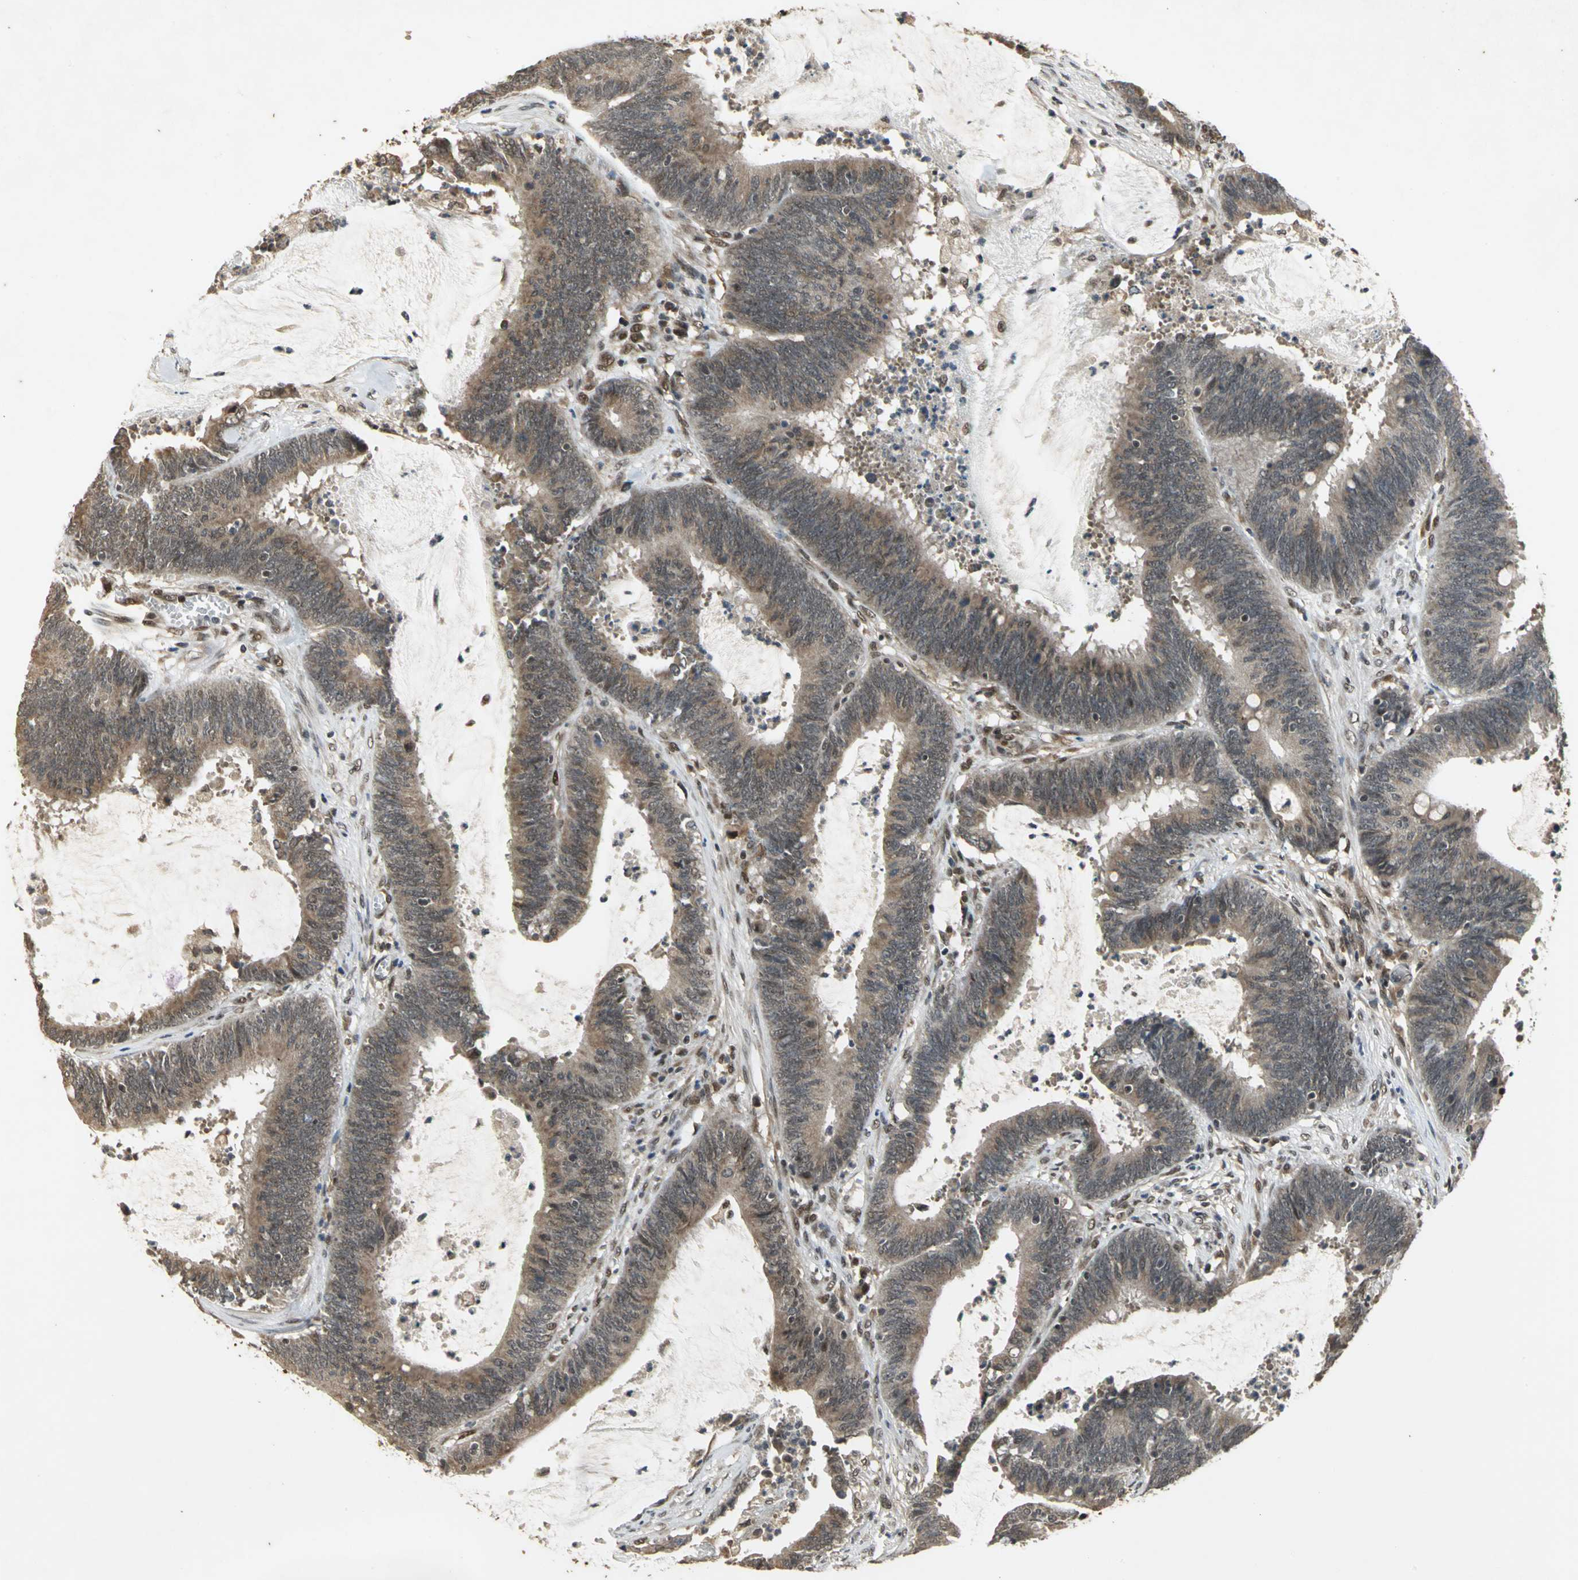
{"staining": {"intensity": "moderate", "quantity": ">75%", "location": "cytoplasmic/membranous"}, "tissue": "colorectal cancer", "cell_type": "Tumor cells", "image_type": "cancer", "snomed": [{"axis": "morphology", "description": "Adenocarcinoma, NOS"}, {"axis": "topography", "description": "Rectum"}], "caption": "Immunohistochemical staining of colorectal adenocarcinoma shows medium levels of moderate cytoplasmic/membranous expression in about >75% of tumor cells.", "gene": "NOTCH3", "patient": {"sex": "female", "age": 66}}